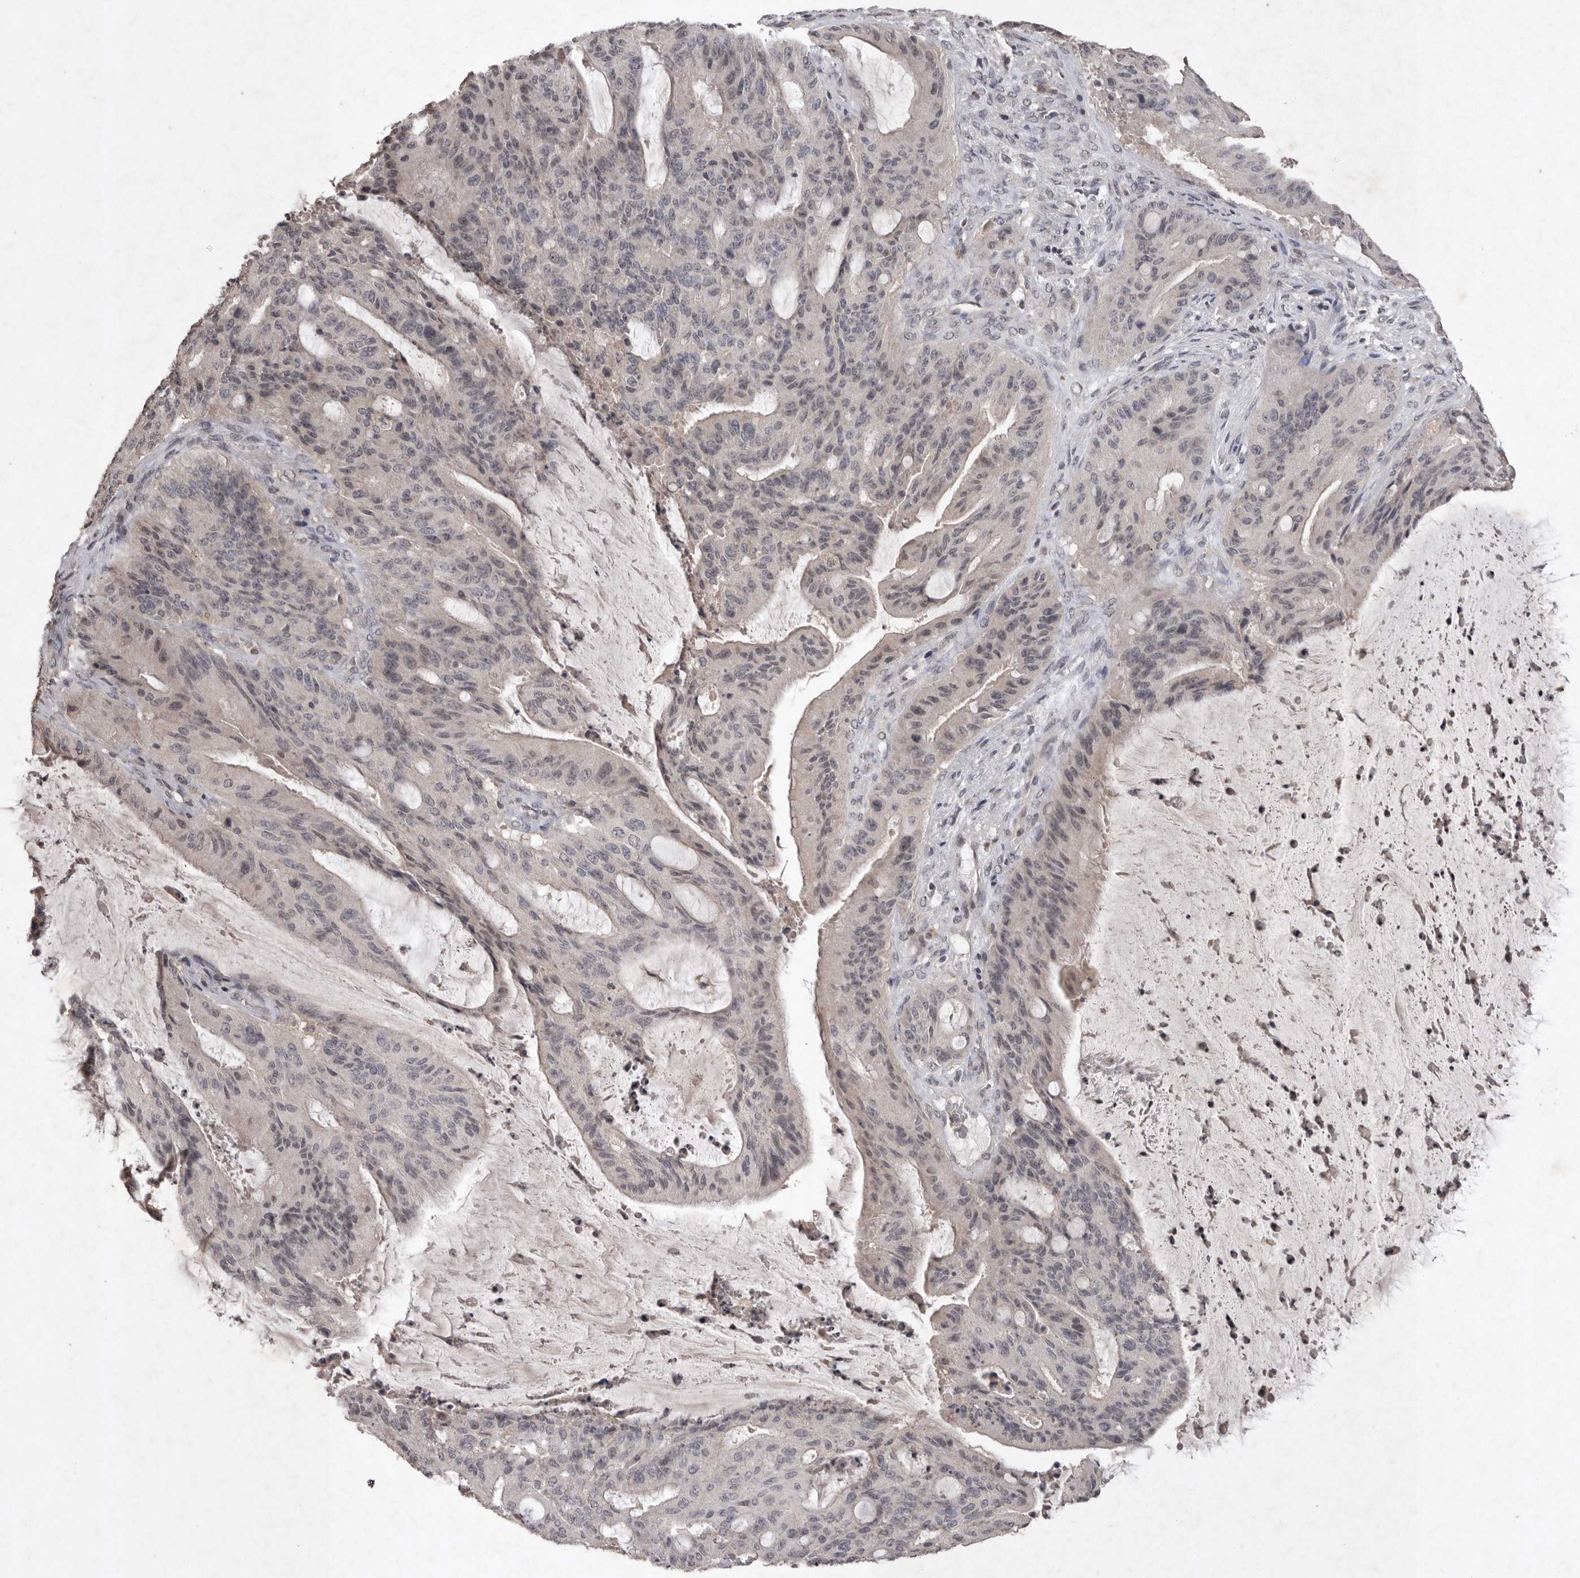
{"staining": {"intensity": "negative", "quantity": "none", "location": "none"}, "tissue": "liver cancer", "cell_type": "Tumor cells", "image_type": "cancer", "snomed": [{"axis": "morphology", "description": "Normal tissue, NOS"}, {"axis": "morphology", "description": "Cholangiocarcinoma"}, {"axis": "topography", "description": "Liver"}, {"axis": "topography", "description": "Peripheral nerve tissue"}], "caption": "Liver cholangiocarcinoma was stained to show a protein in brown. There is no significant expression in tumor cells. The staining is performed using DAB brown chromogen with nuclei counter-stained in using hematoxylin.", "gene": "APLNR", "patient": {"sex": "female", "age": 73}}